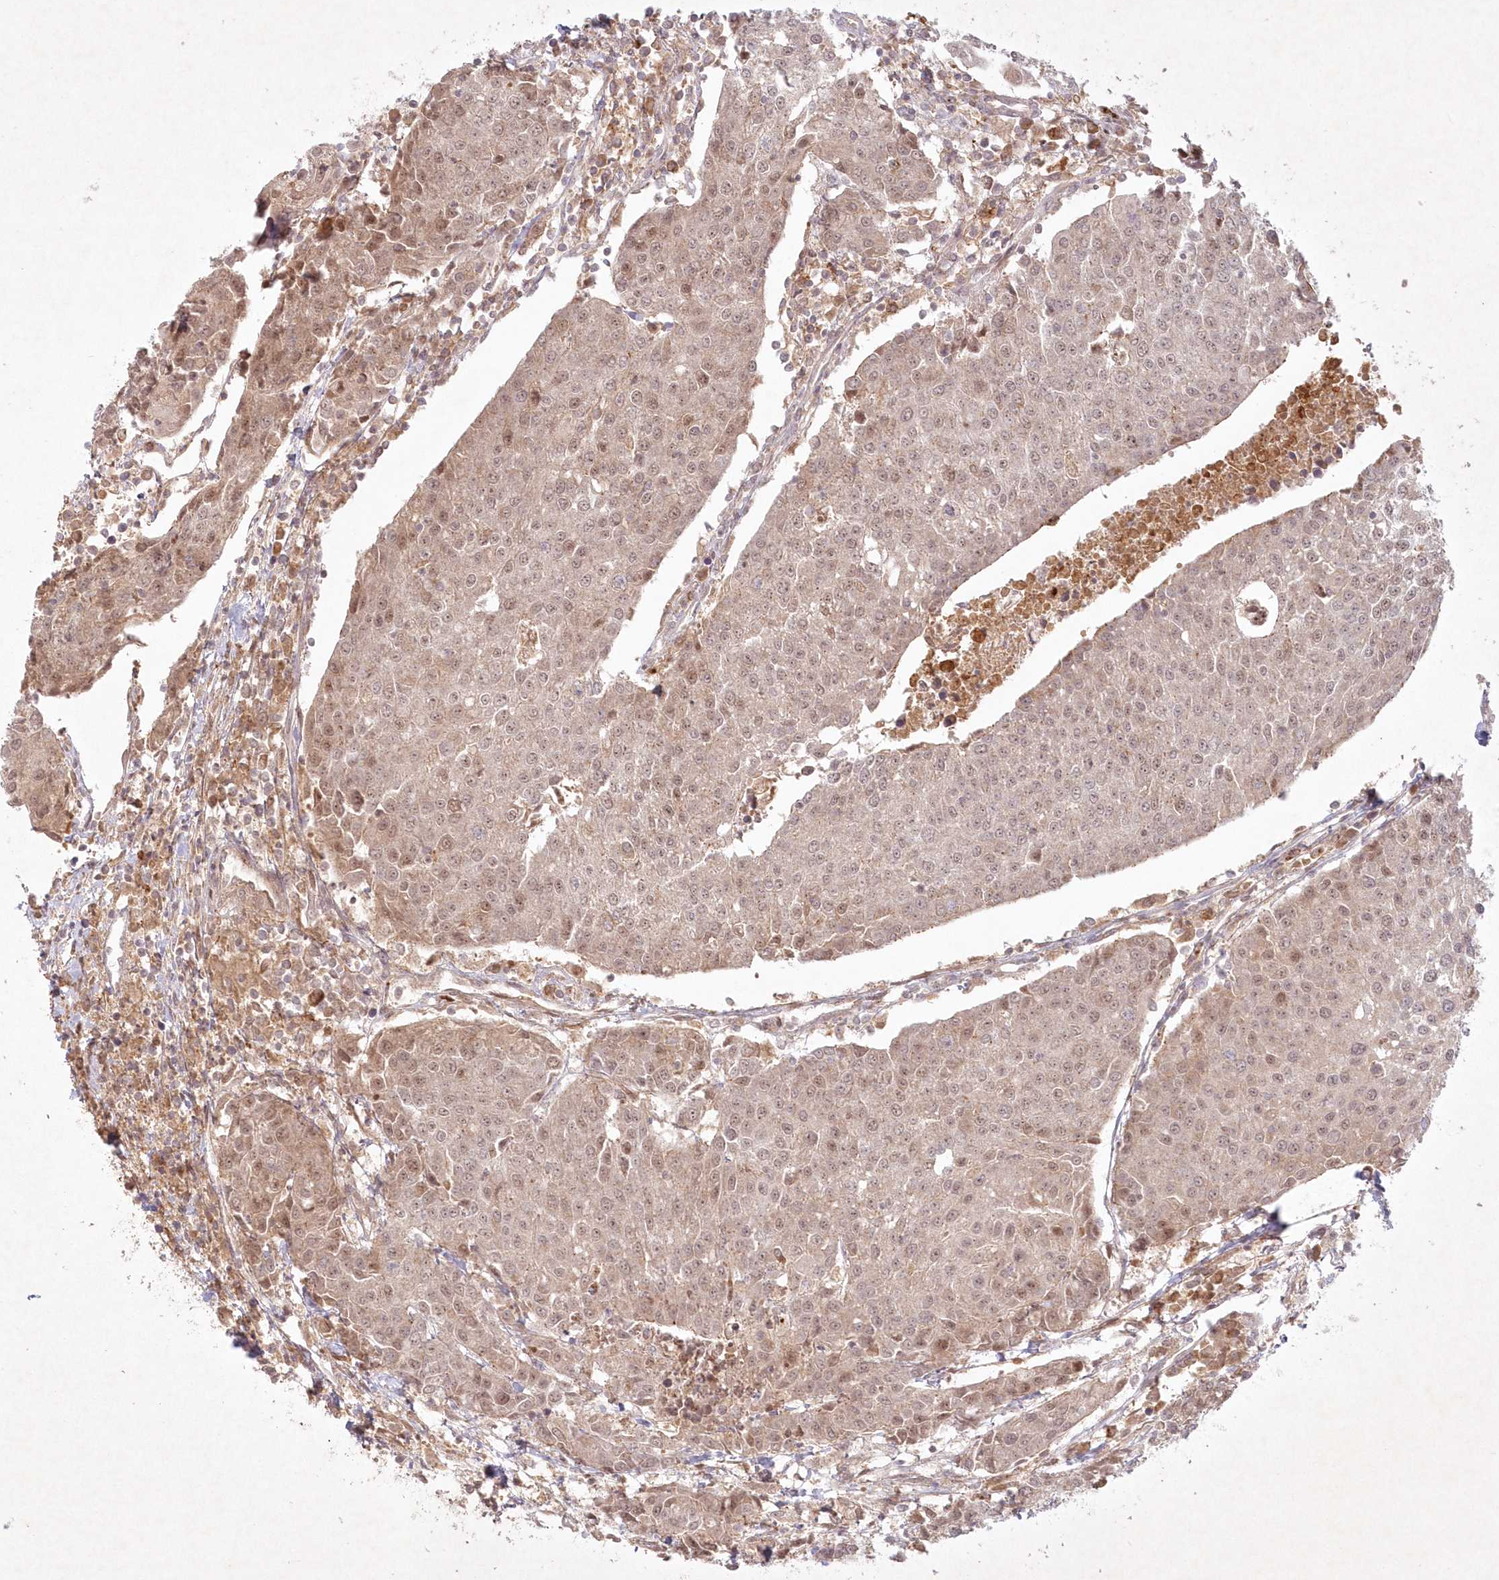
{"staining": {"intensity": "weak", "quantity": "25%-75%", "location": "cytoplasmic/membranous,nuclear"}, "tissue": "urothelial cancer", "cell_type": "Tumor cells", "image_type": "cancer", "snomed": [{"axis": "morphology", "description": "Urothelial carcinoma, High grade"}, {"axis": "topography", "description": "Urinary bladder"}], "caption": "This micrograph reveals urothelial cancer stained with immunohistochemistry (IHC) to label a protein in brown. The cytoplasmic/membranous and nuclear of tumor cells show weak positivity for the protein. Nuclei are counter-stained blue.", "gene": "TOGARAM2", "patient": {"sex": "female", "age": 85}}